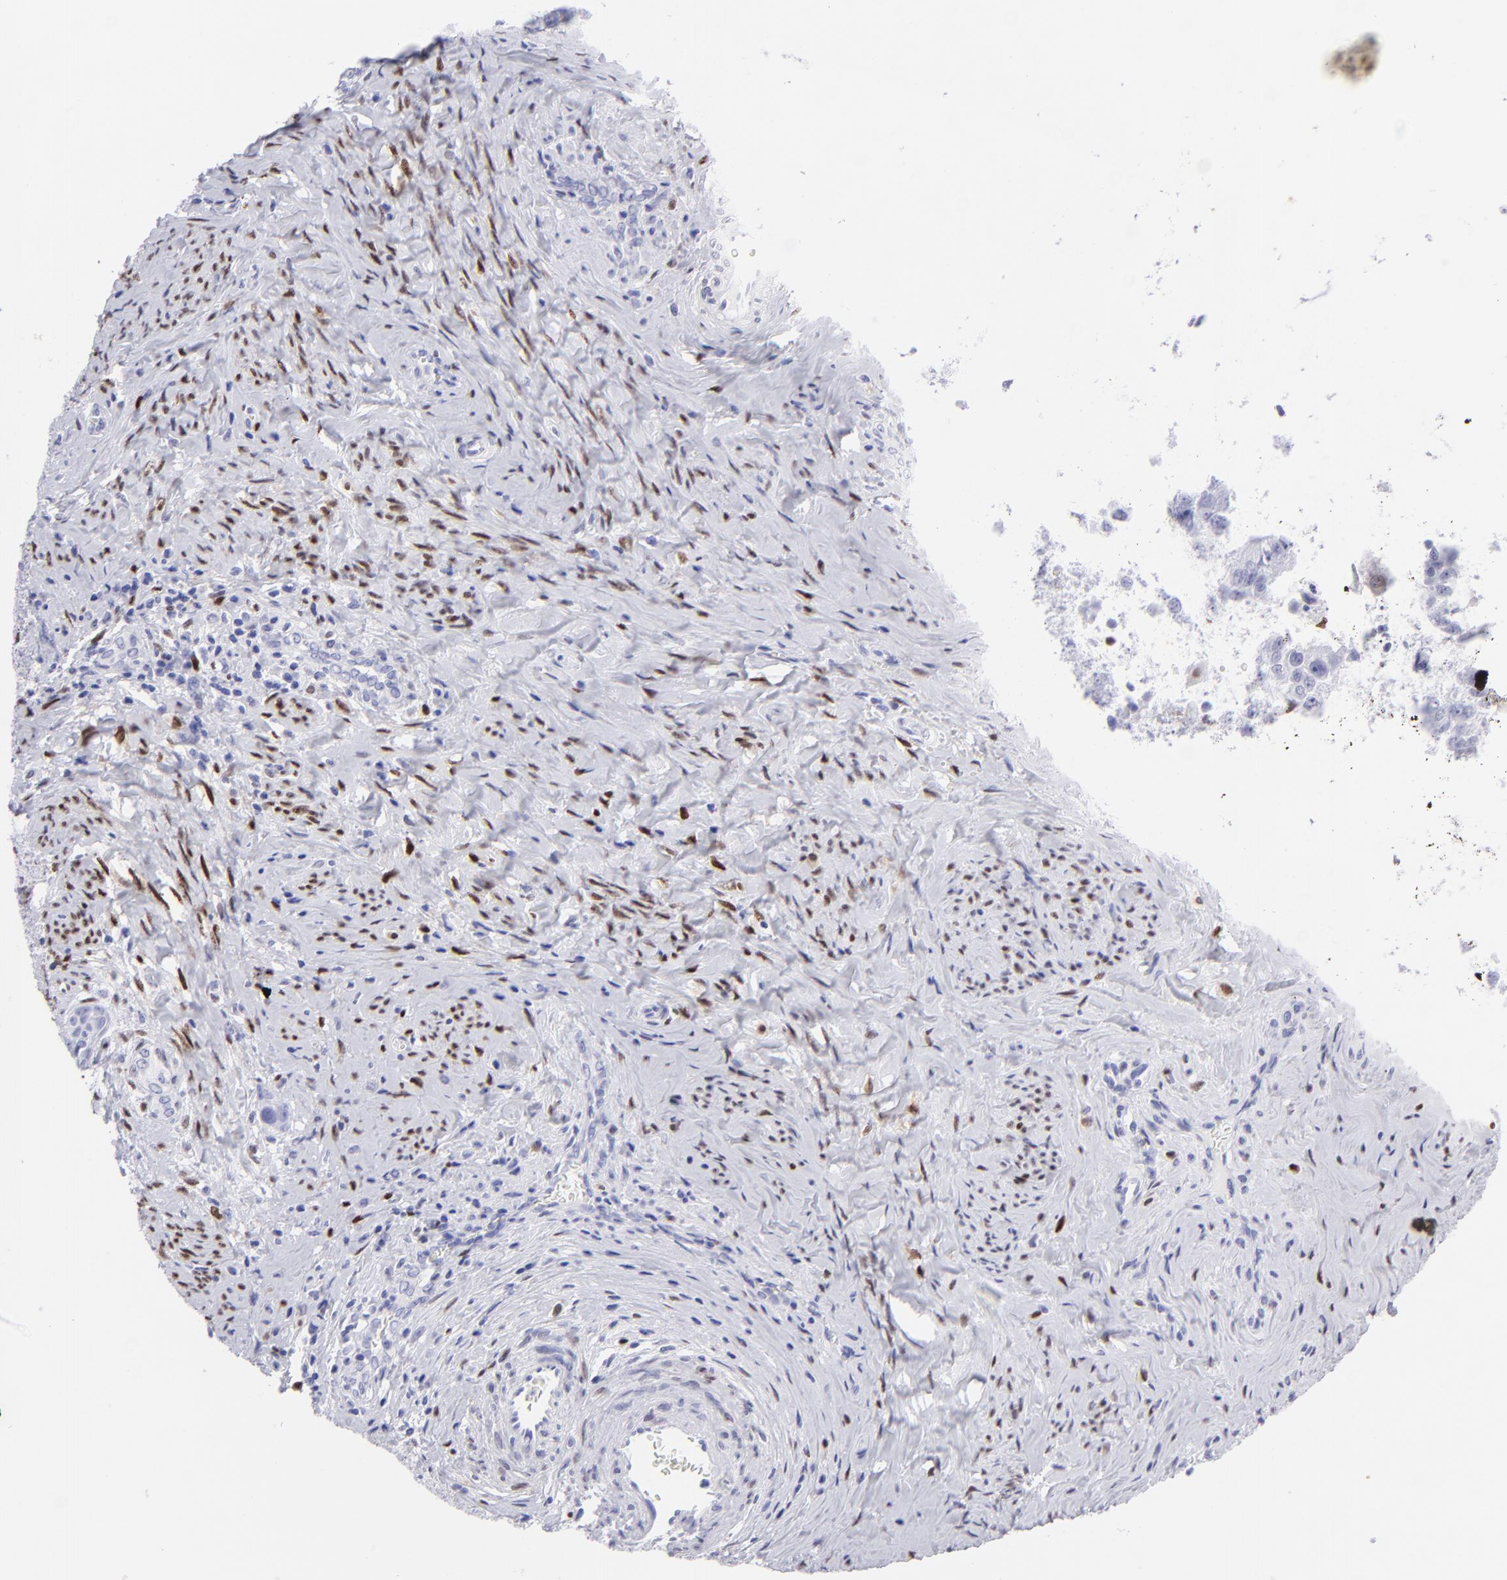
{"staining": {"intensity": "negative", "quantity": "none", "location": "none"}, "tissue": "cervical cancer", "cell_type": "Tumor cells", "image_type": "cancer", "snomed": [{"axis": "morphology", "description": "Squamous cell carcinoma, NOS"}, {"axis": "topography", "description": "Cervix"}], "caption": "Immunohistochemistry micrograph of neoplastic tissue: human cervical cancer (squamous cell carcinoma) stained with DAB demonstrates no significant protein expression in tumor cells.", "gene": "MITF", "patient": {"sex": "female", "age": 33}}